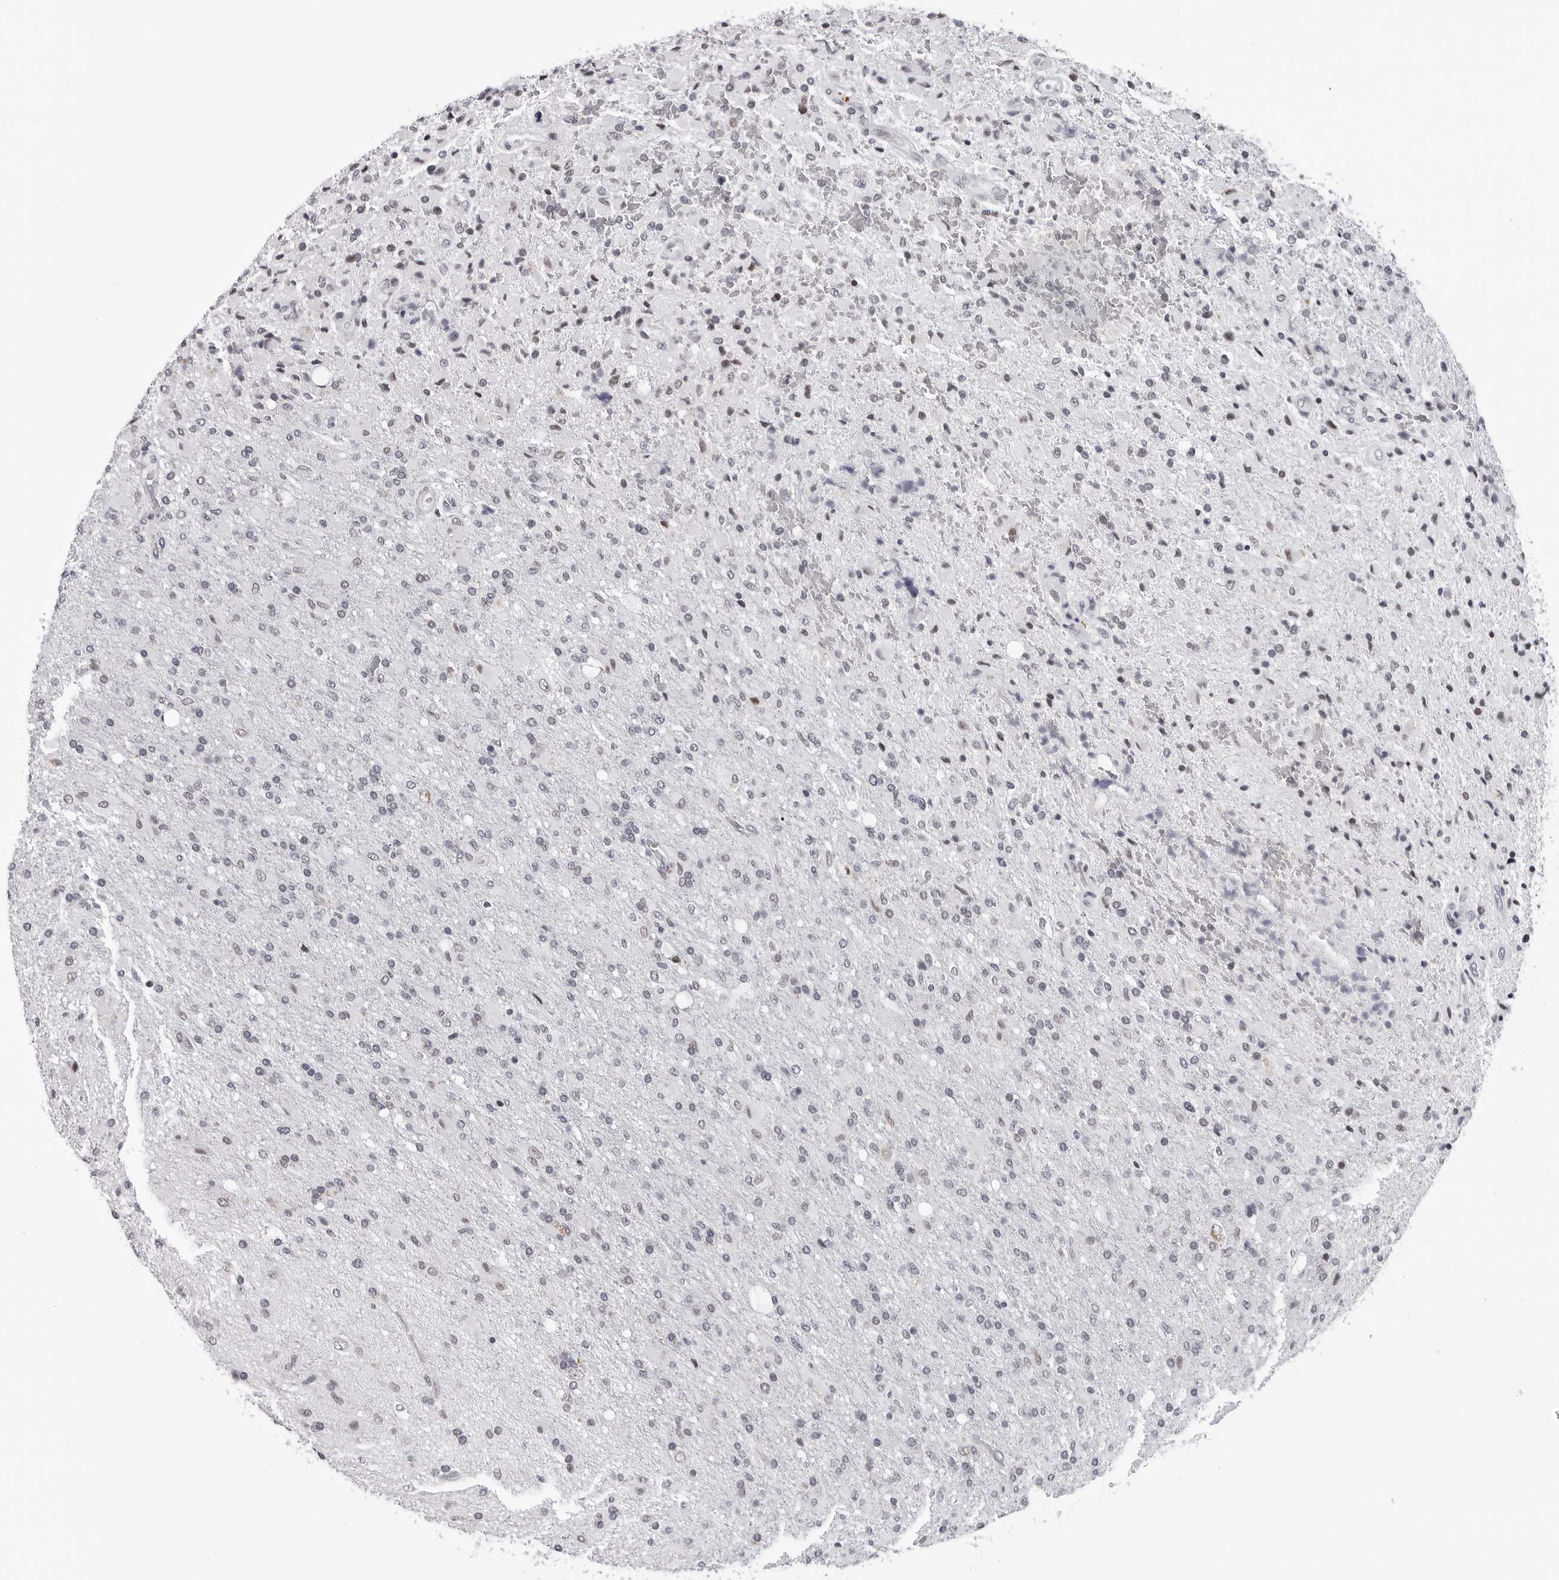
{"staining": {"intensity": "negative", "quantity": "none", "location": "none"}, "tissue": "glioma", "cell_type": "Tumor cells", "image_type": "cancer", "snomed": [{"axis": "morphology", "description": "Glioma, malignant, High grade"}, {"axis": "topography", "description": "Brain"}], "caption": "Immunohistochemistry micrograph of neoplastic tissue: human malignant glioma (high-grade) stained with DAB (3,3'-diaminobenzidine) exhibits no significant protein positivity in tumor cells. (DAB IHC, high magnification).", "gene": "SF3B4", "patient": {"sex": "male", "age": 71}}